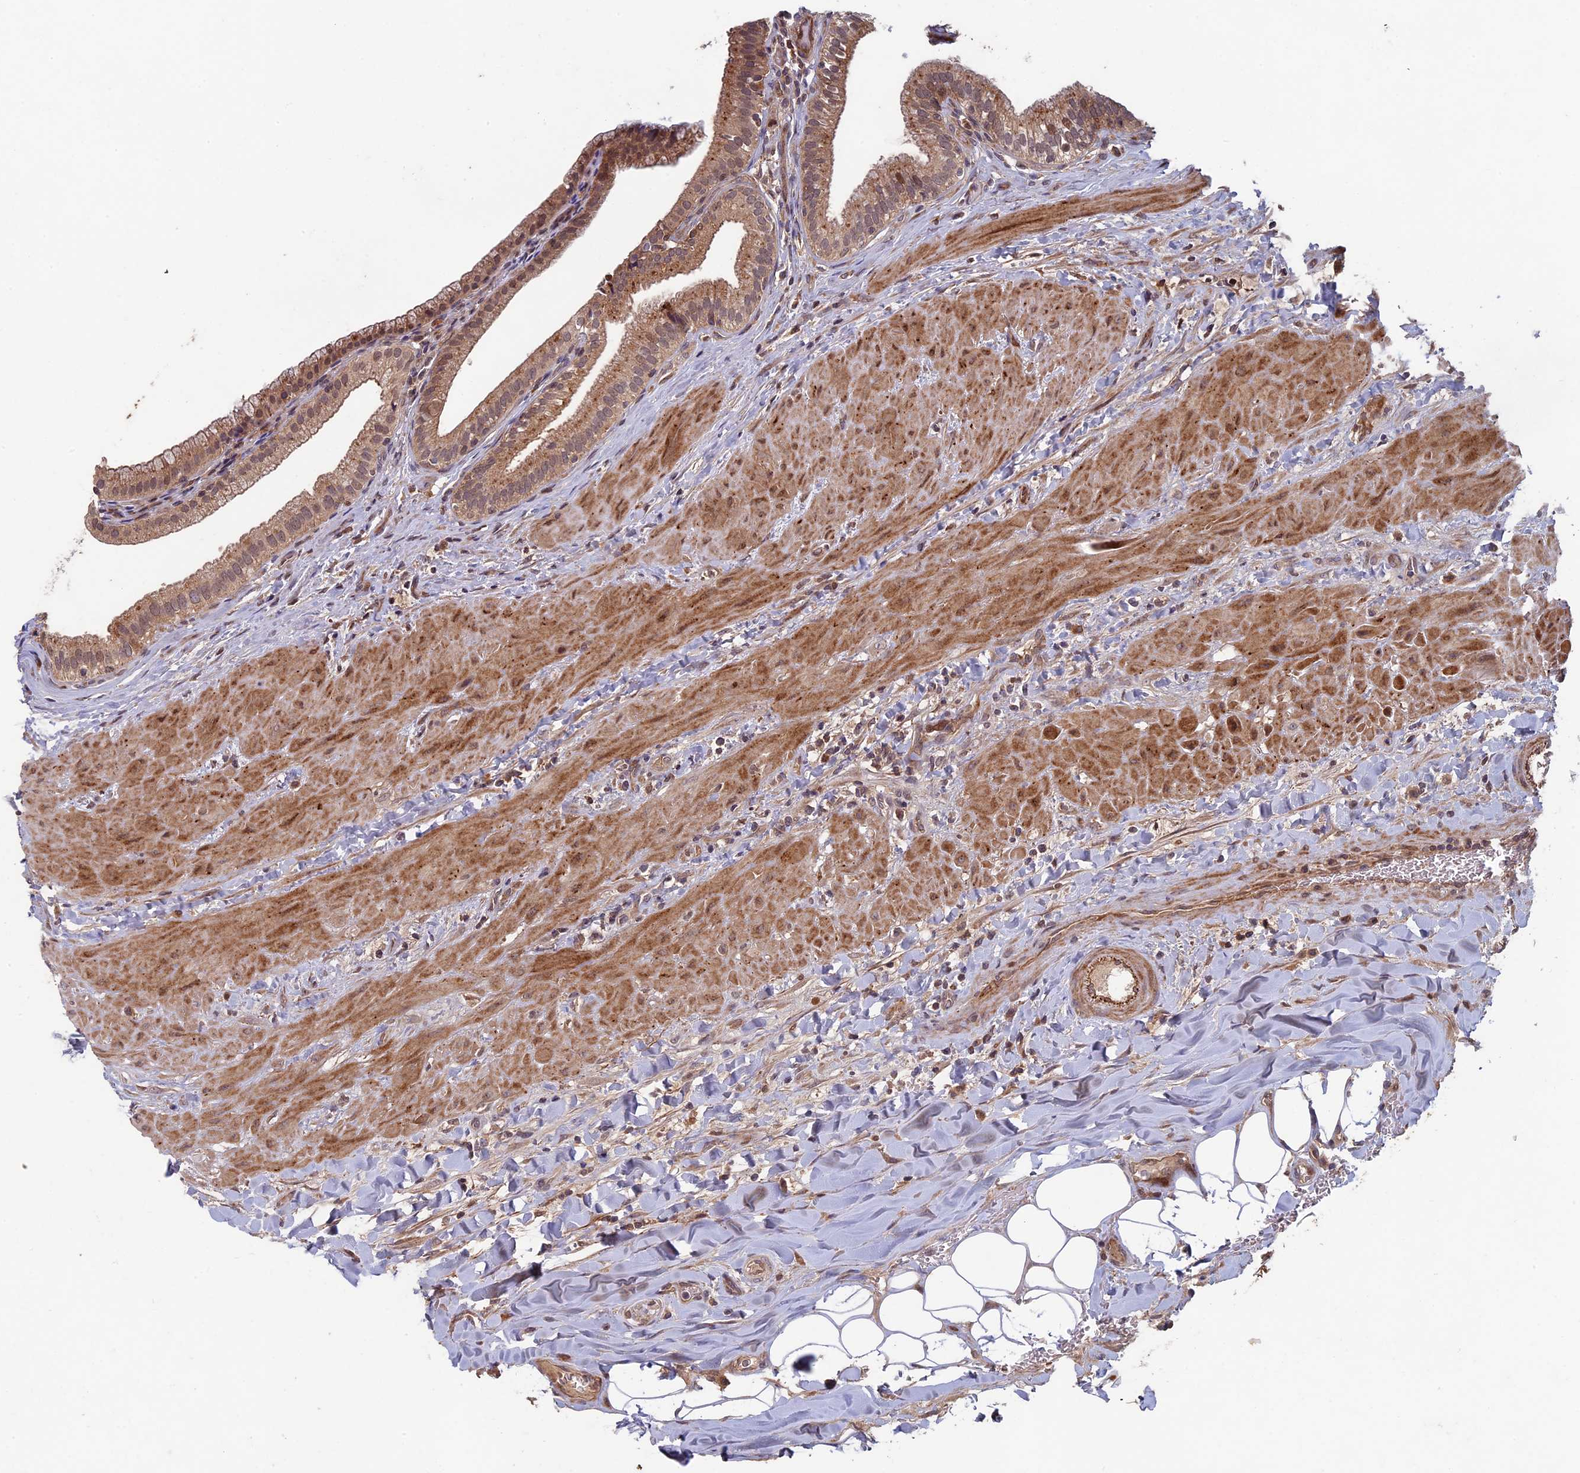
{"staining": {"intensity": "moderate", "quantity": ">75%", "location": "cytoplasmic/membranous"}, "tissue": "gallbladder", "cell_type": "Glandular cells", "image_type": "normal", "snomed": [{"axis": "morphology", "description": "Normal tissue, NOS"}, {"axis": "topography", "description": "Gallbladder"}], "caption": "IHC micrograph of unremarkable gallbladder: human gallbladder stained using IHC reveals medium levels of moderate protein expression localized specifically in the cytoplasmic/membranous of glandular cells, appearing as a cytoplasmic/membranous brown color.", "gene": "RCCD1", "patient": {"sex": "male", "age": 24}}